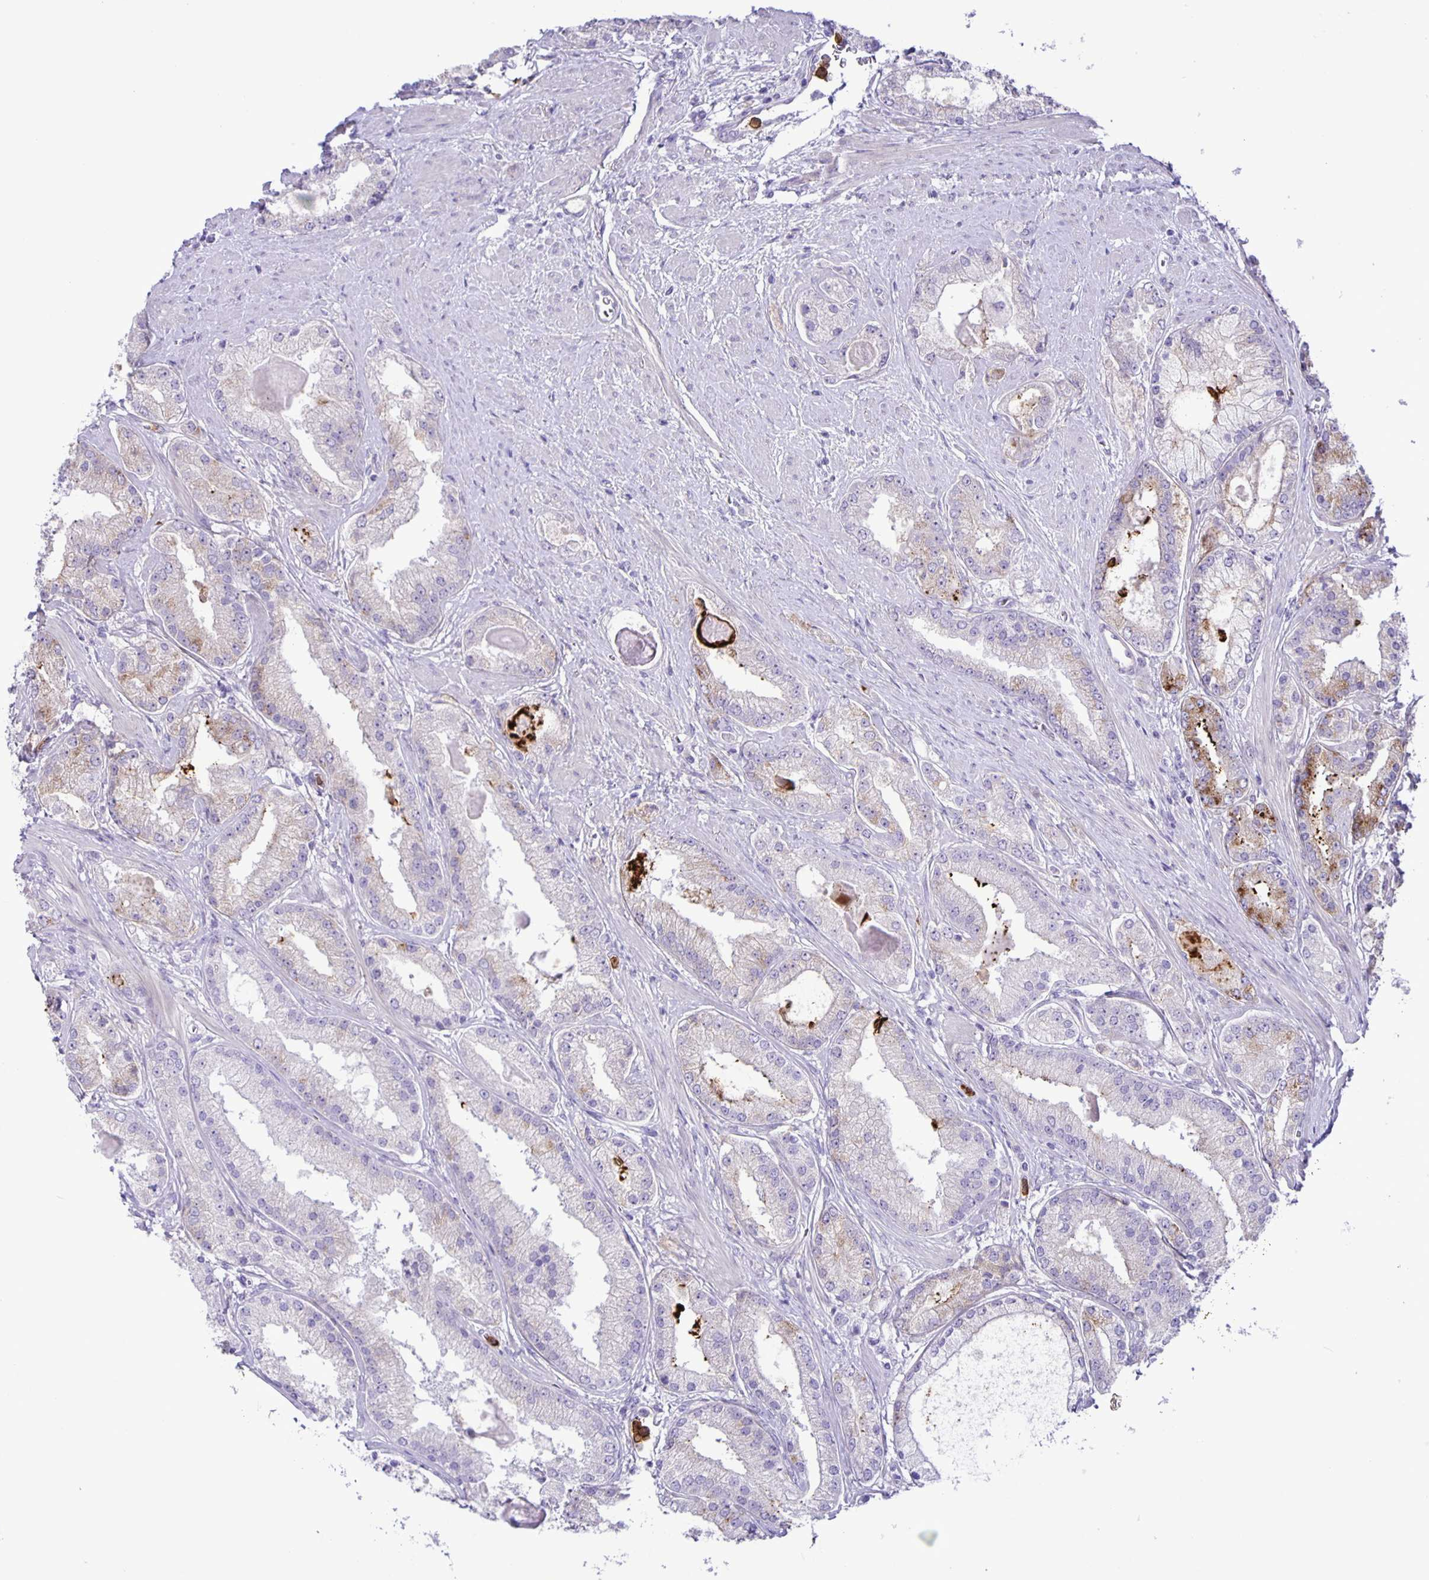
{"staining": {"intensity": "weak", "quantity": "<25%", "location": "cytoplasmic/membranous"}, "tissue": "prostate cancer", "cell_type": "Tumor cells", "image_type": "cancer", "snomed": [{"axis": "morphology", "description": "Adenocarcinoma, High grade"}, {"axis": "topography", "description": "Prostate"}], "caption": "Tumor cells show no significant protein staining in prostate cancer (high-grade adenocarcinoma).", "gene": "ADCK1", "patient": {"sex": "male", "age": 67}}